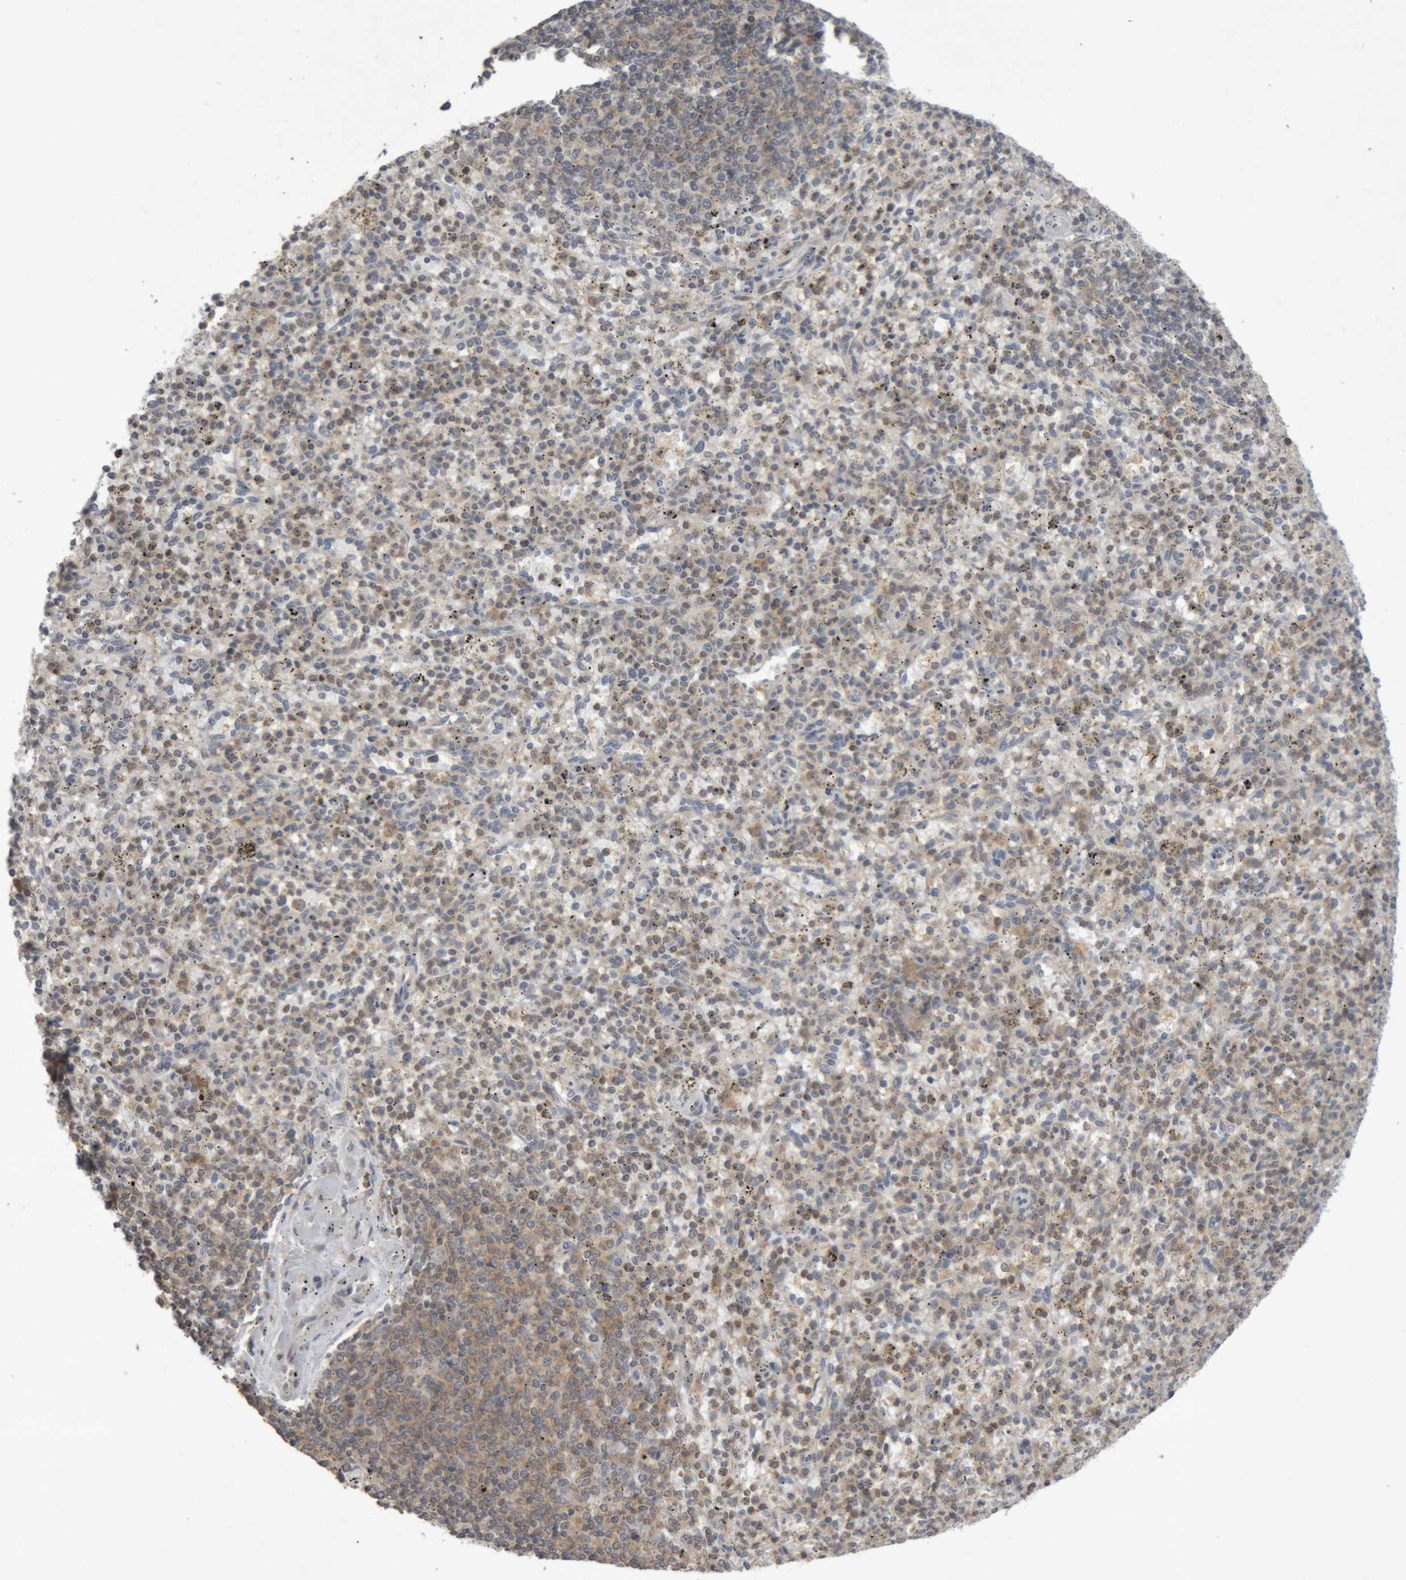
{"staining": {"intensity": "weak", "quantity": "25%-75%", "location": "cytoplasmic/membranous"}, "tissue": "spleen", "cell_type": "Cells in red pulp", "image_type": "normal", "snomed": [{"axis": "morphology", "description": "Normal tissue, NOS"}, {"axis": "topography", "description": "Spleen"}], "caption": "Human spleen stained for a protein (brown) exhibits weak cytoplasmic/membranous positive staining in about 25%-75% of cells in red pulp.", "gene": "NFATC2", "patient": {"sex": "male", "age": 72}}